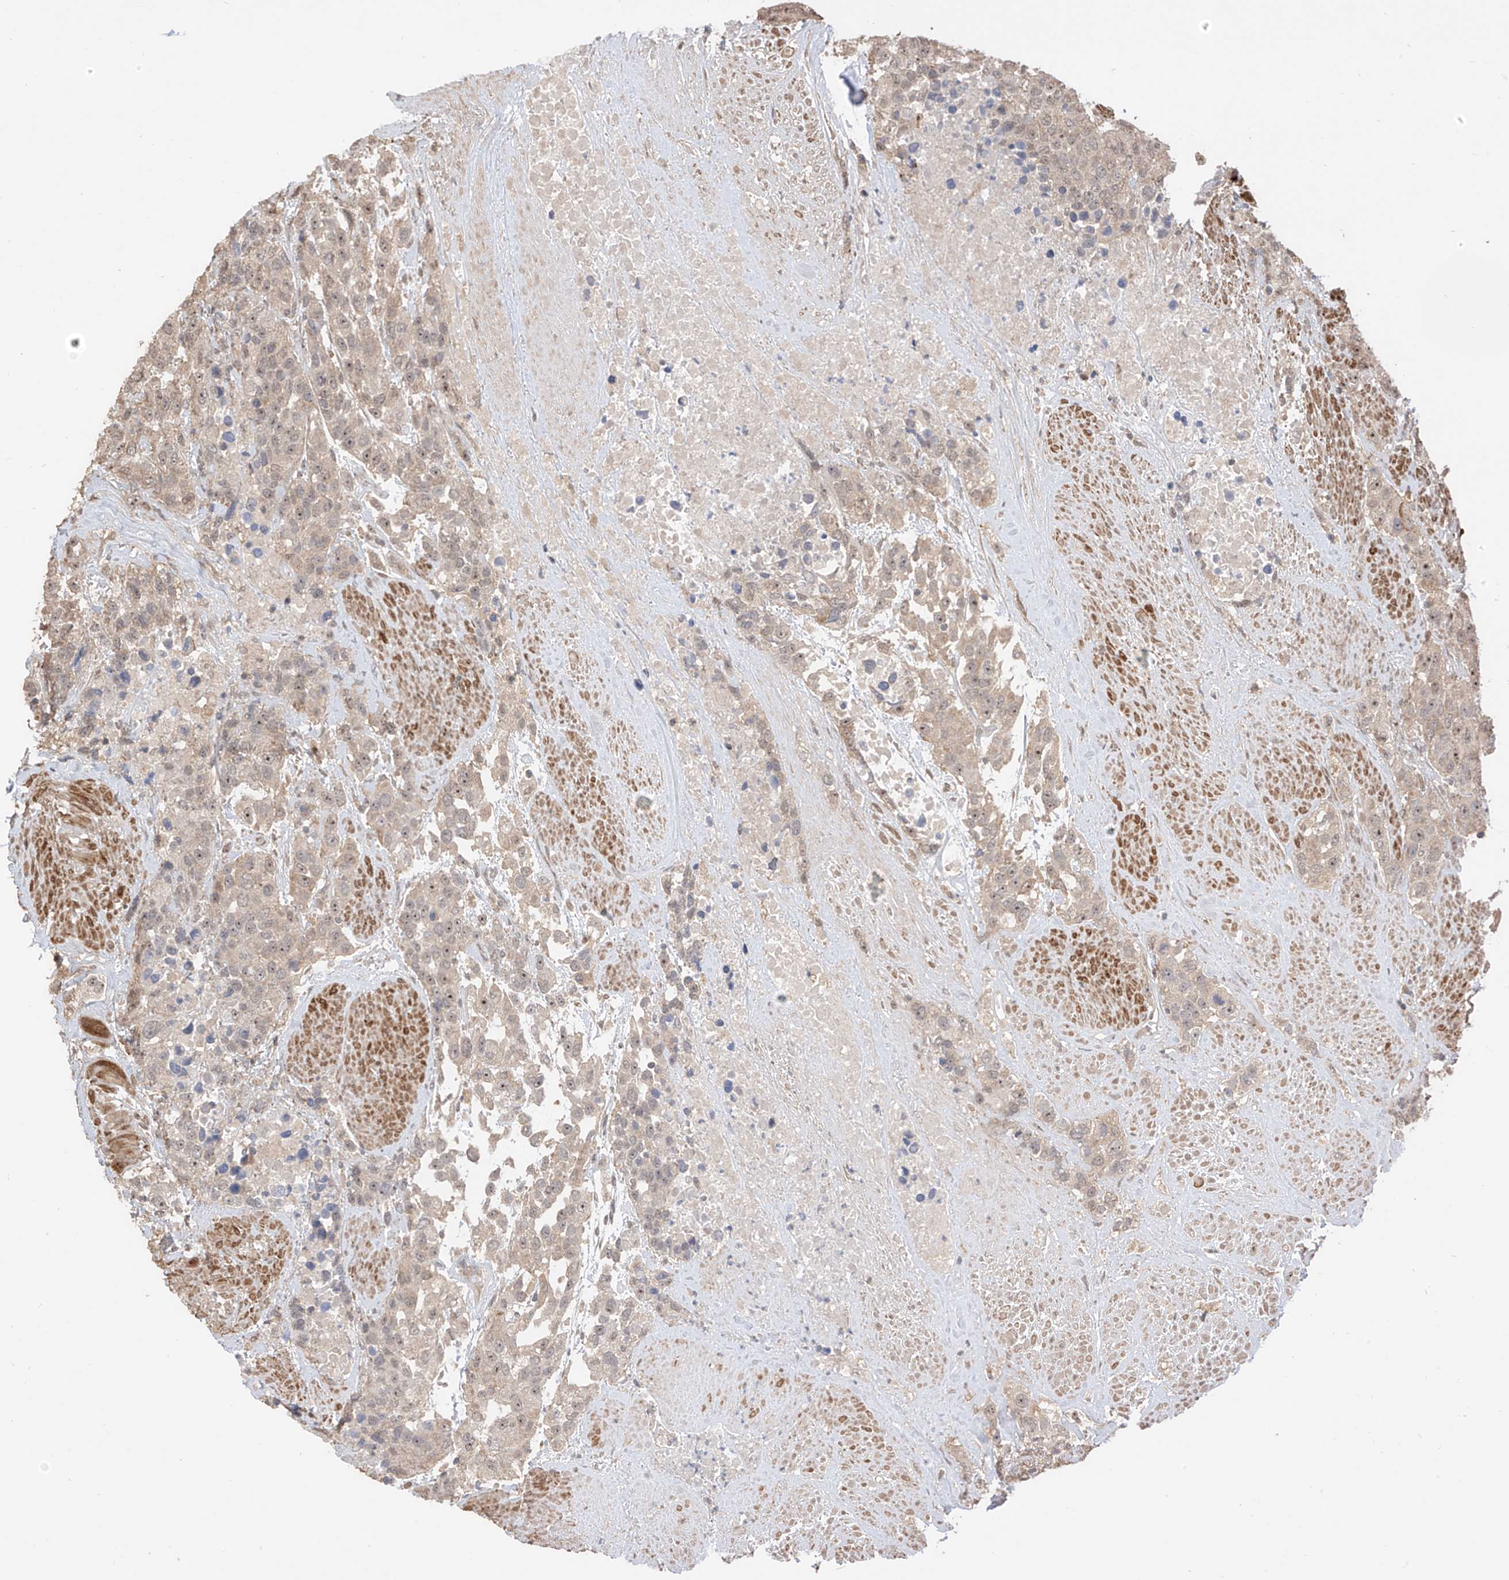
{"staining": {"intensity": "weak", "quantity": "25%-75%", "location": "nuclear"}, "tissue": "urothelial cancer", "cell_type": "Tumor cells", "image_type": "cancer", "snomed": [{"axis": "morphology", "description": "Urothelial carcinoma, High grade"}, {"axis": "topography", "description": "Urinary bladder"}], "caption": "A high-resolution image shows immunohistochemistry (IHC) staining of urothelial cancer, which displays weak nuclear staining in about 25%-75% of tumor cells.", "gene": "LATS1", "patient": {"sex": "female", "age": 80}}